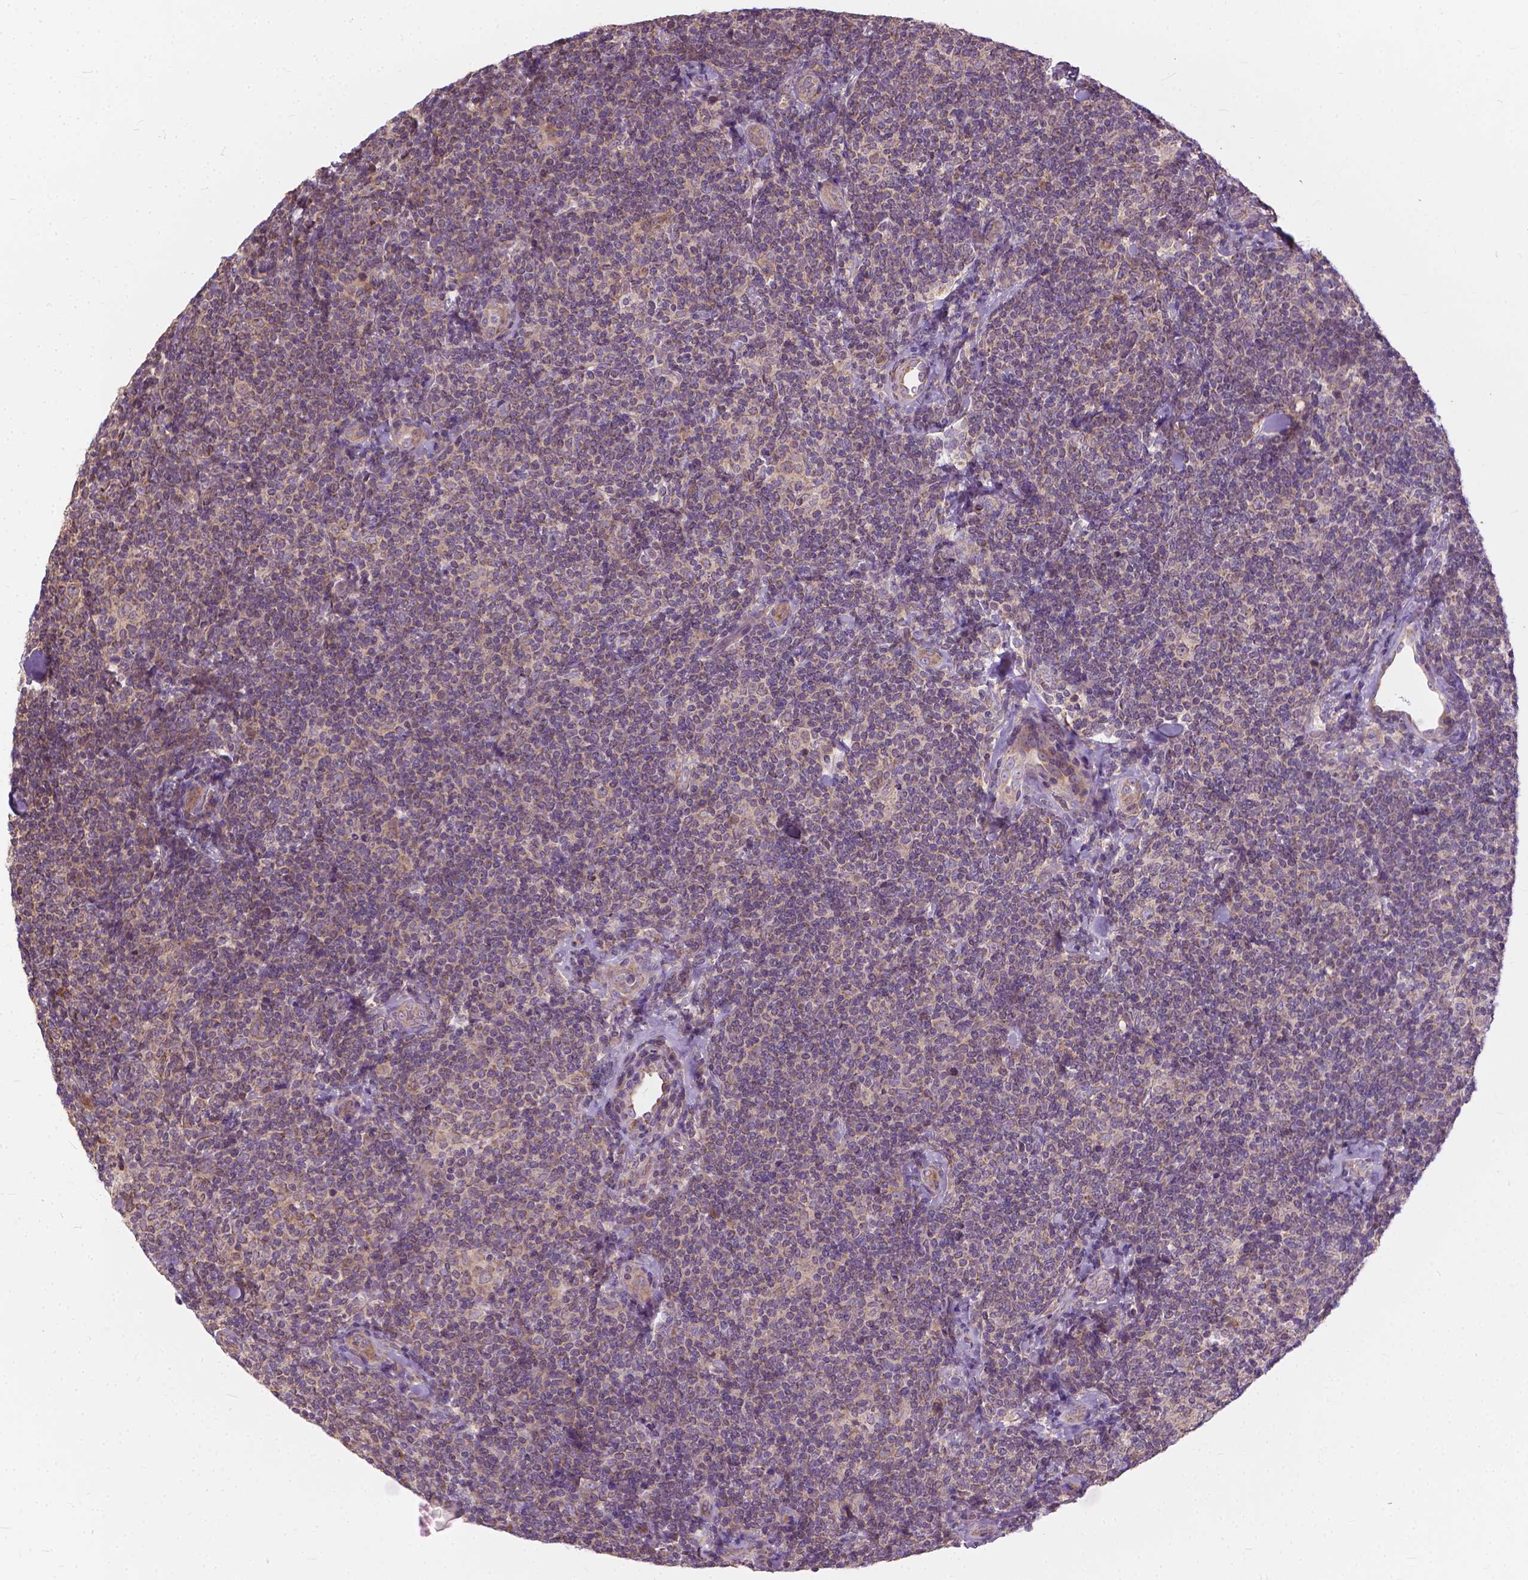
{"staining": {"intensity": "weak", "quantity": "<25%", "location": "cytoplasmic/membranous"}, "tissue": "lymphoma", "cell_type": "Tumor cells", "image_type": "cancer", "snomed": [{"axis": "morphology", "description": "Malignant lymphoma, non-Hodgkin's type, Low grade"}, {"axis": "topography", "description": "Lymph node"}], "caption": "The IHC histopathology image has no significant positivity in tumor cells of lymphoma tissue.", "gene": "NUDT1", "patient": {"sex": "female", "age": 56}}